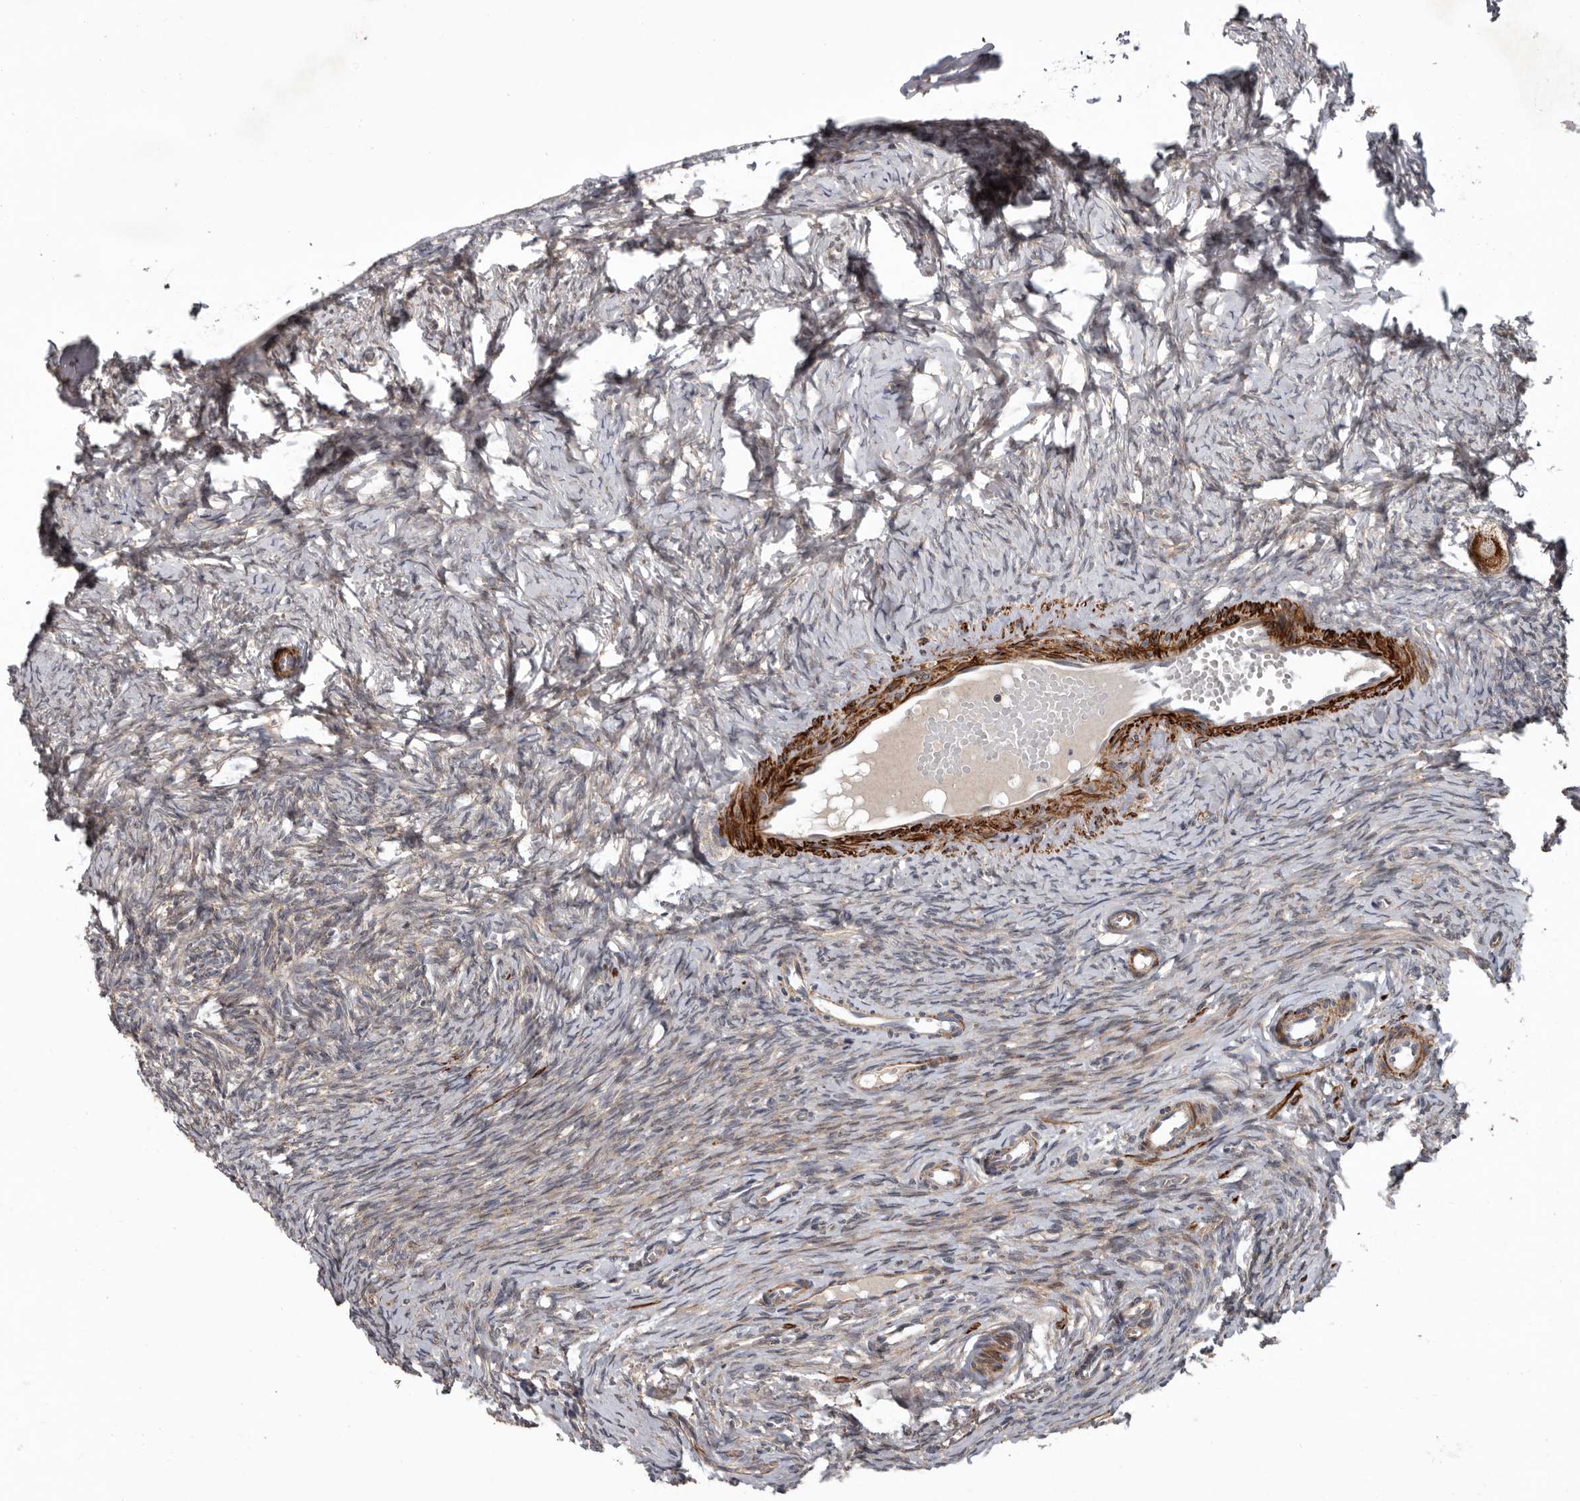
{"staining": {"intensity": "negative", "quantity": "none", "location": "none"}, "tissue": "ovary", "cell_type": "Ovarian stroma cells", "image_type": "normal", "snomed": [{"axis": "morphology", "description": "Adenocarcinoma, NOS"}, {"axis": "topography", "description": "Endometrium"}], "caption": "Ovary stained for a protein using IHC reveals no positivity ovarian stroma cells.", "gene": "FGFR4", "patient": {"sex": "female", "age": 32}}